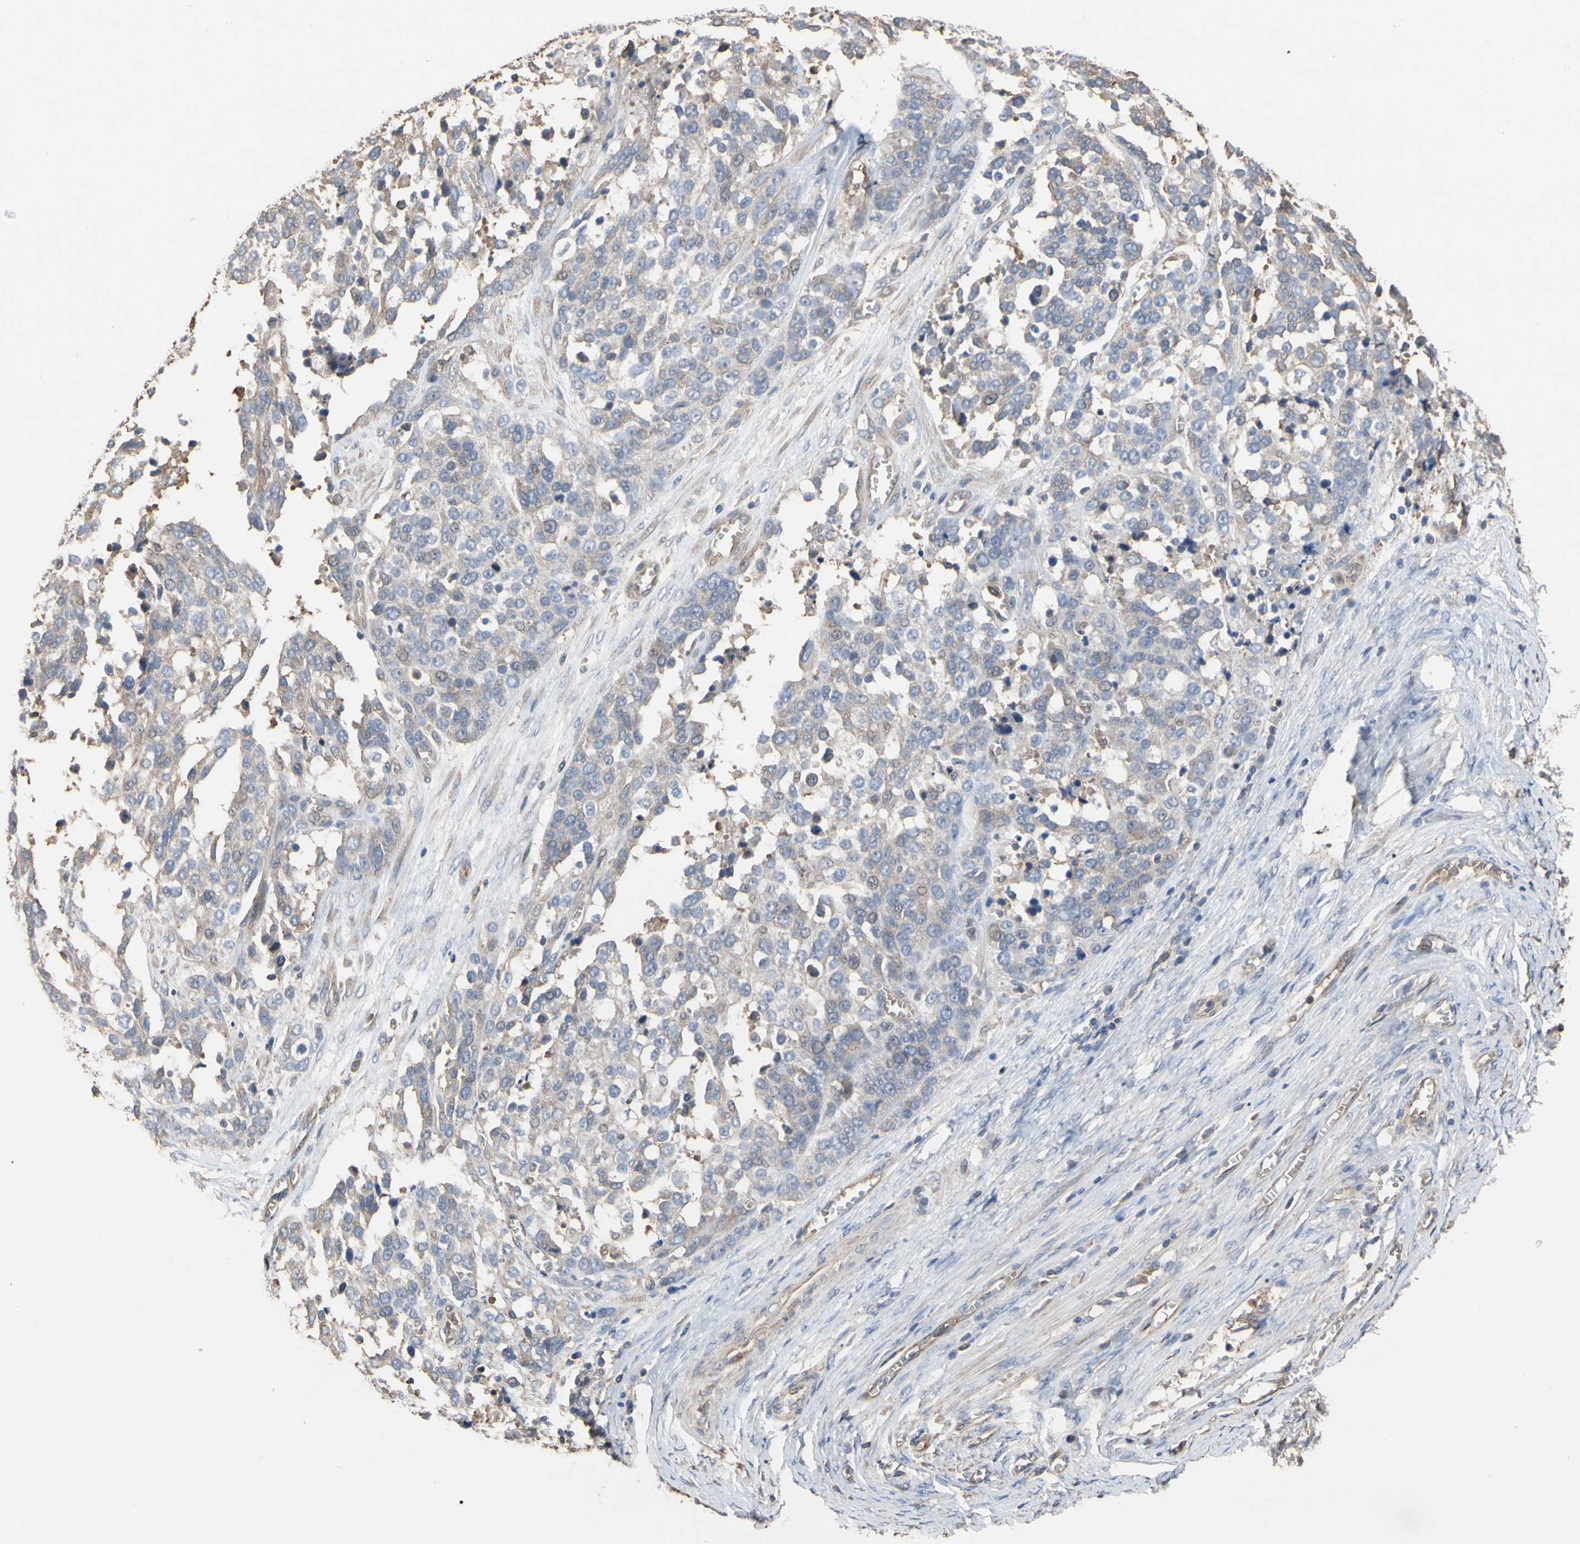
{"staining": {"intensity": "weak", "quantity": "<25%", "location": "cytoplasmic/membranous"}, "tissue": "ovarian cancer", "cell_type": "Tumor cells", "image_type": "cancer", "snomed": [{"axis": "morphology", "description": "Cystadenocarcinoma, serous, NOS"}, {"axis": "topography", "description": "Ovary"}], "caption": "This histopathology image is of ovarian cancer (serous cystadenocarcinoma) stained with immunohistochemistry to label a protein in brown with the nuclei are counter-stained blue. There is no positivity in tumor cells.", "gene": "PDZK1", "patient": {"sex": "female", "age": 44}}